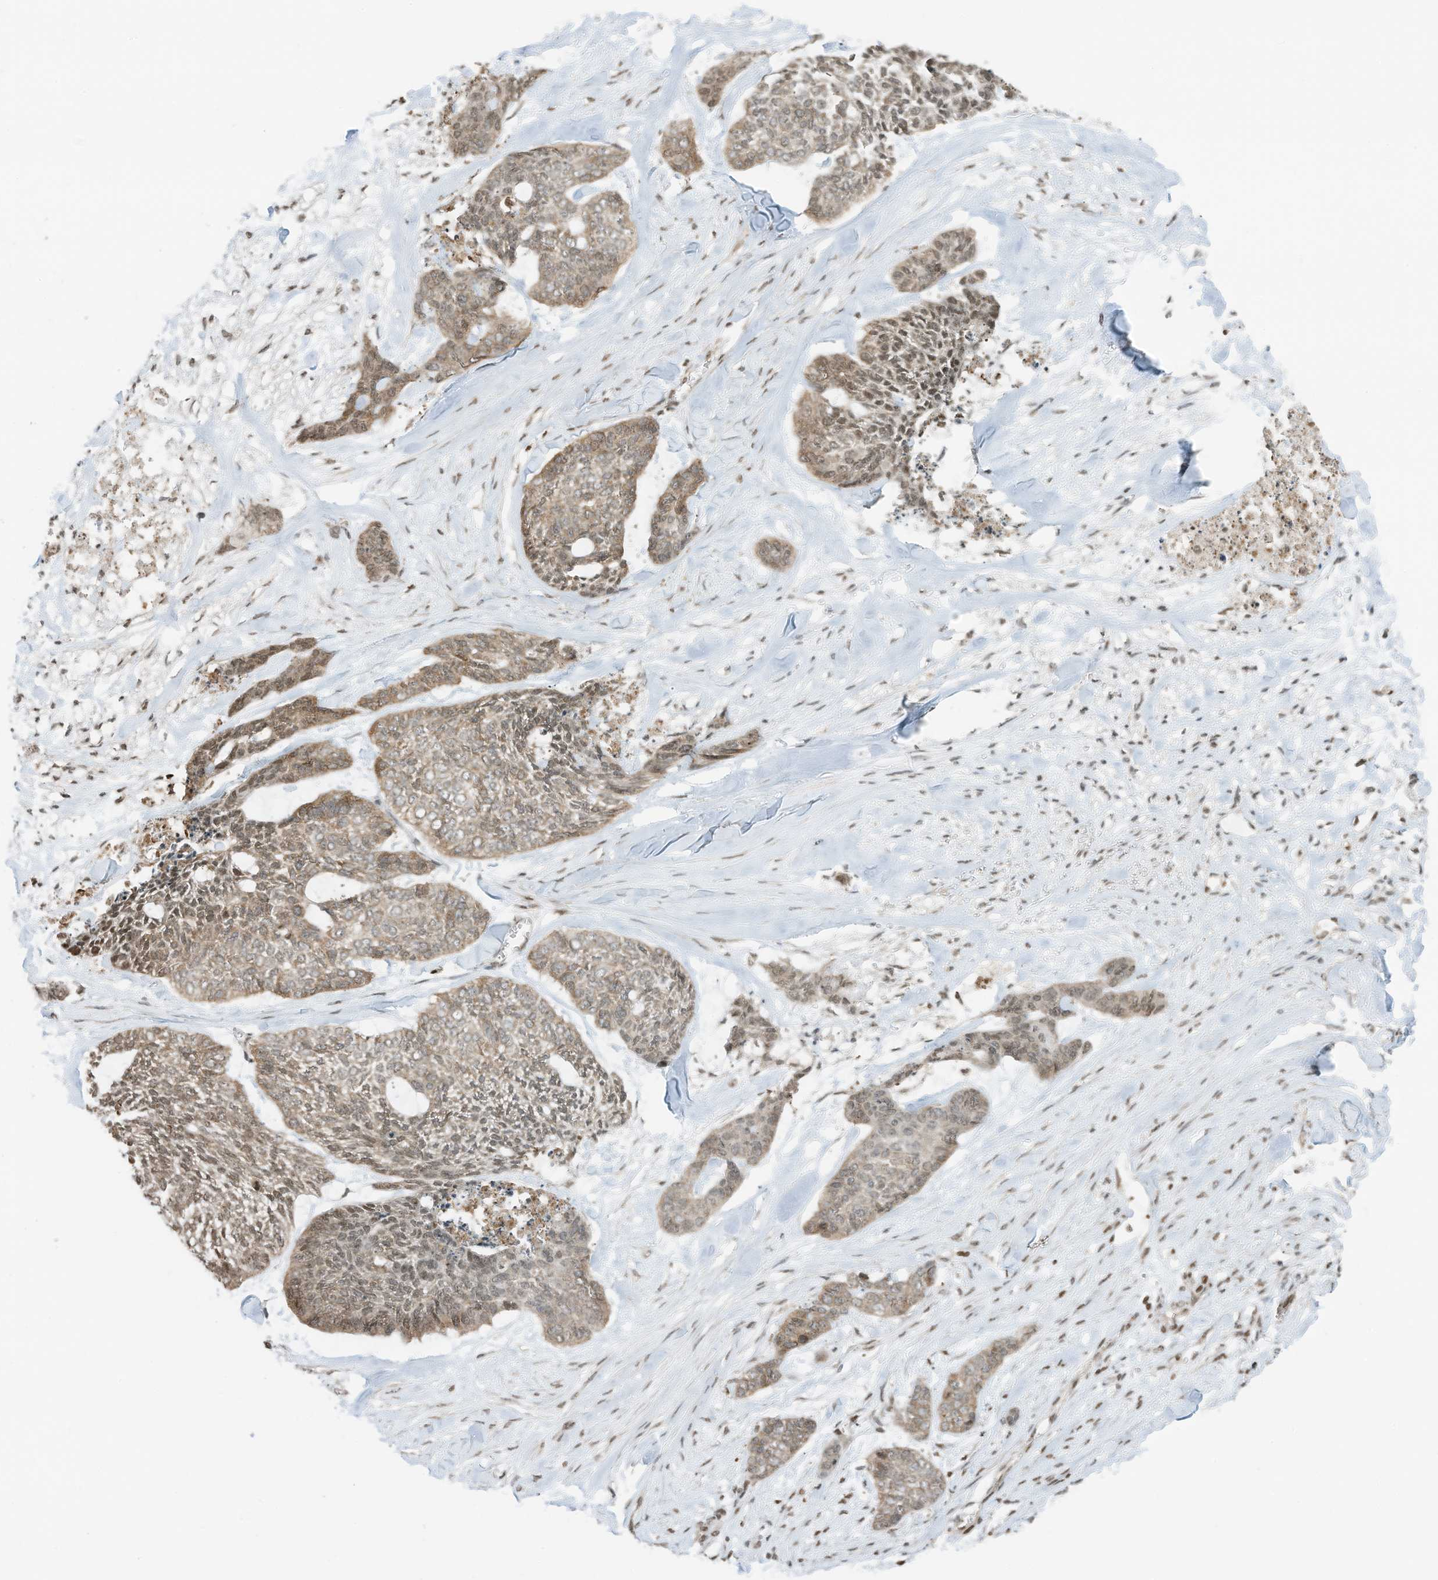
{"staining": {"intensity": "weak", "quantity": "25%-75%", "location": "nuclear"}, "tissue": "skin cancer", "cell_type": "Tumor cells", "image_type": "cancer", "snomed": [{"axis": "morphology", "description": "Basal cell carcinoma"}, {"axis": "topography", "description": "Skin"}], "caption": "A histopathology image of basal cell carcinoma (skin) stained for a protein reveals weak nuclear brown staining in tumor cells. Nuclei are stained in blue.", "gene": "KPNB1", "patient": {"sex": "female", "age": 64}}